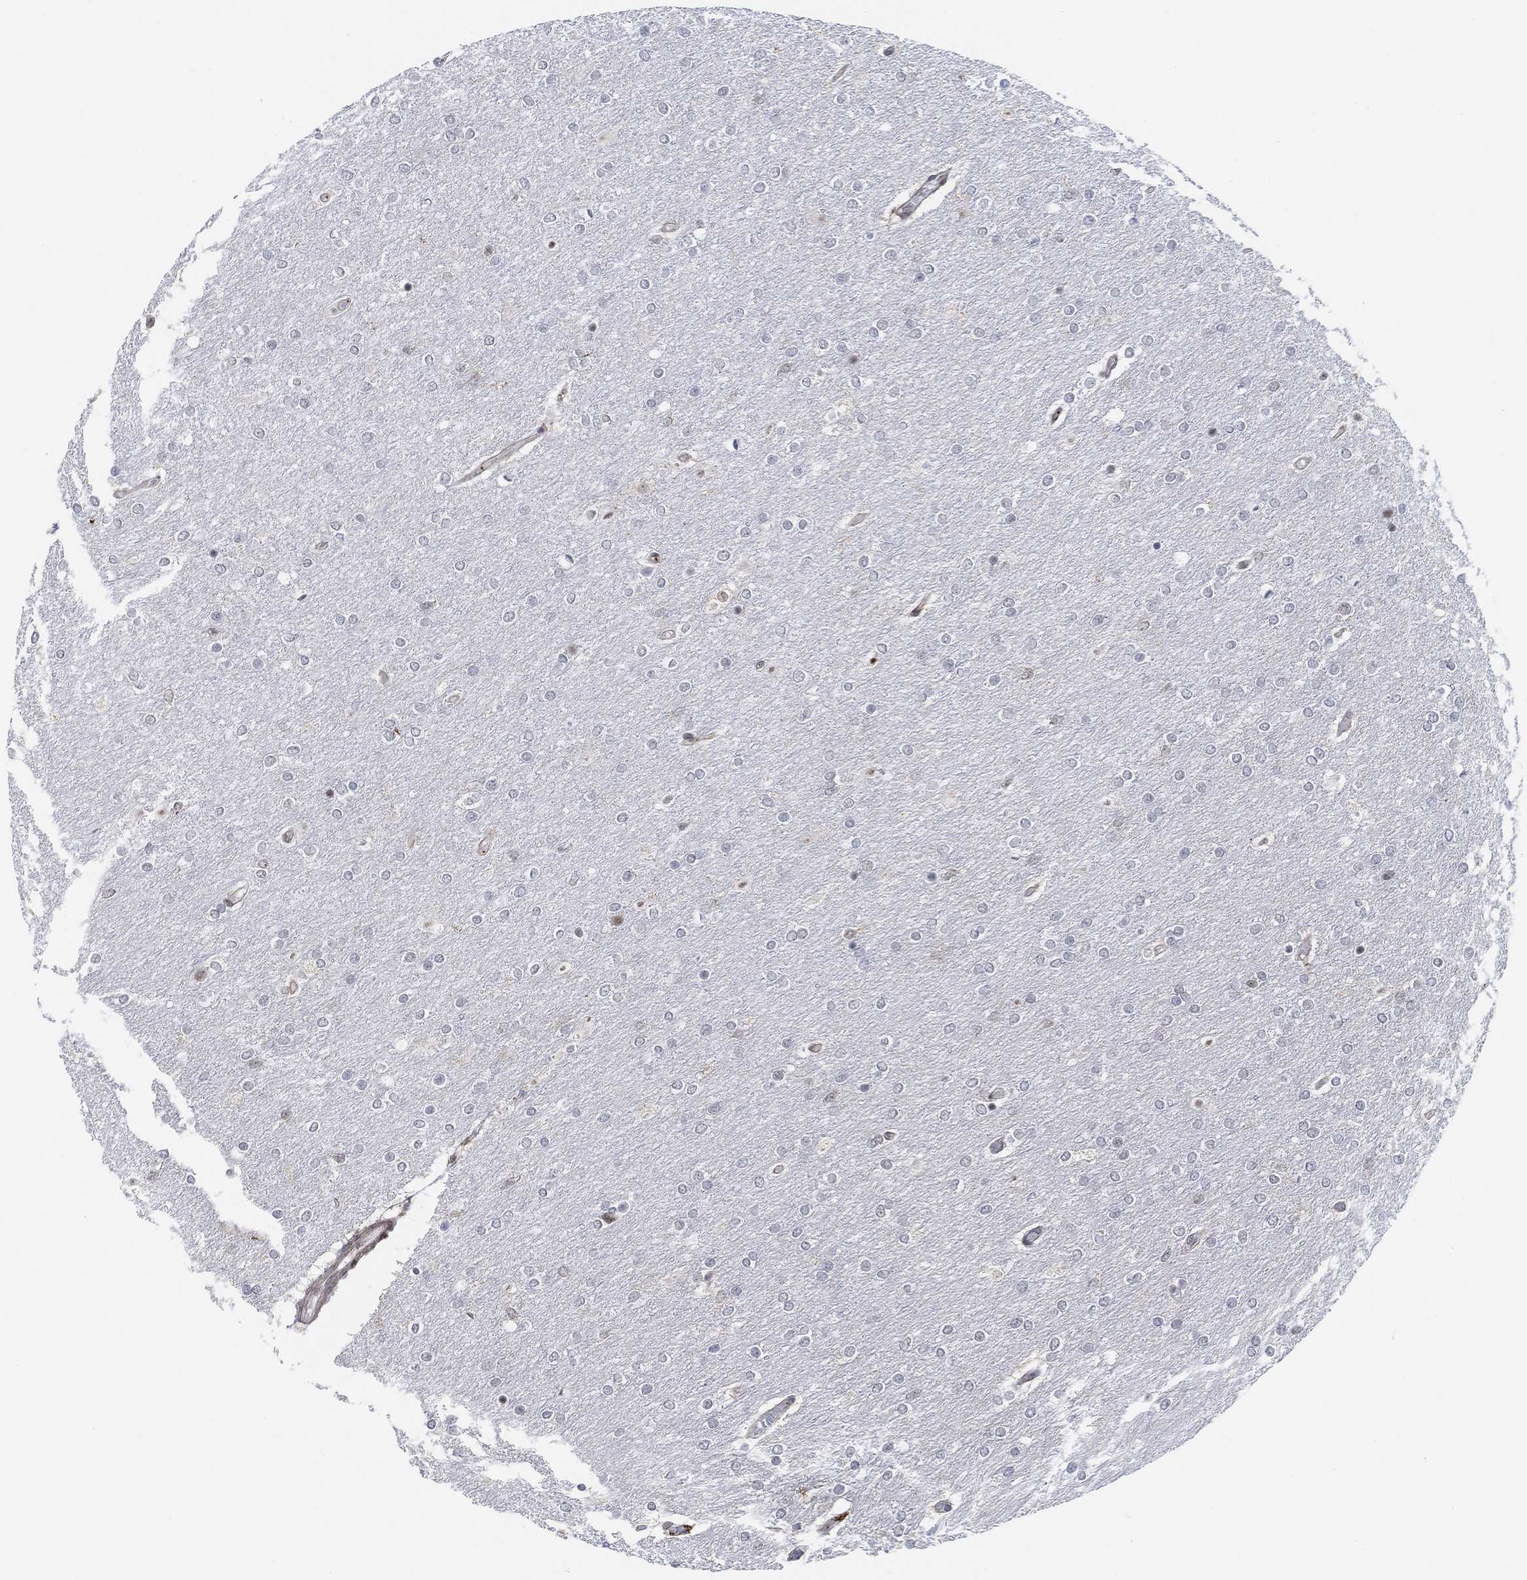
{"staining": {"intensity": "negative", "quantity": "none", "location": "none"}, "tissue": "glioma", "cell_type": "Tumor cells", "image_type": "cancer", "snomed": [{"axis": "morphology", "description": "Glioma, malignant, High grade"}, {"axis": "topography", "description": "Brain"}], "caption": "IHC of human malignant glioma (high-grade) displays no positivity in tumor cells. (DAB immunohistochemistry (IHC), high magnification).", "gene": "PWWP2B", "patient": {"sex": "female", "age": 61}}